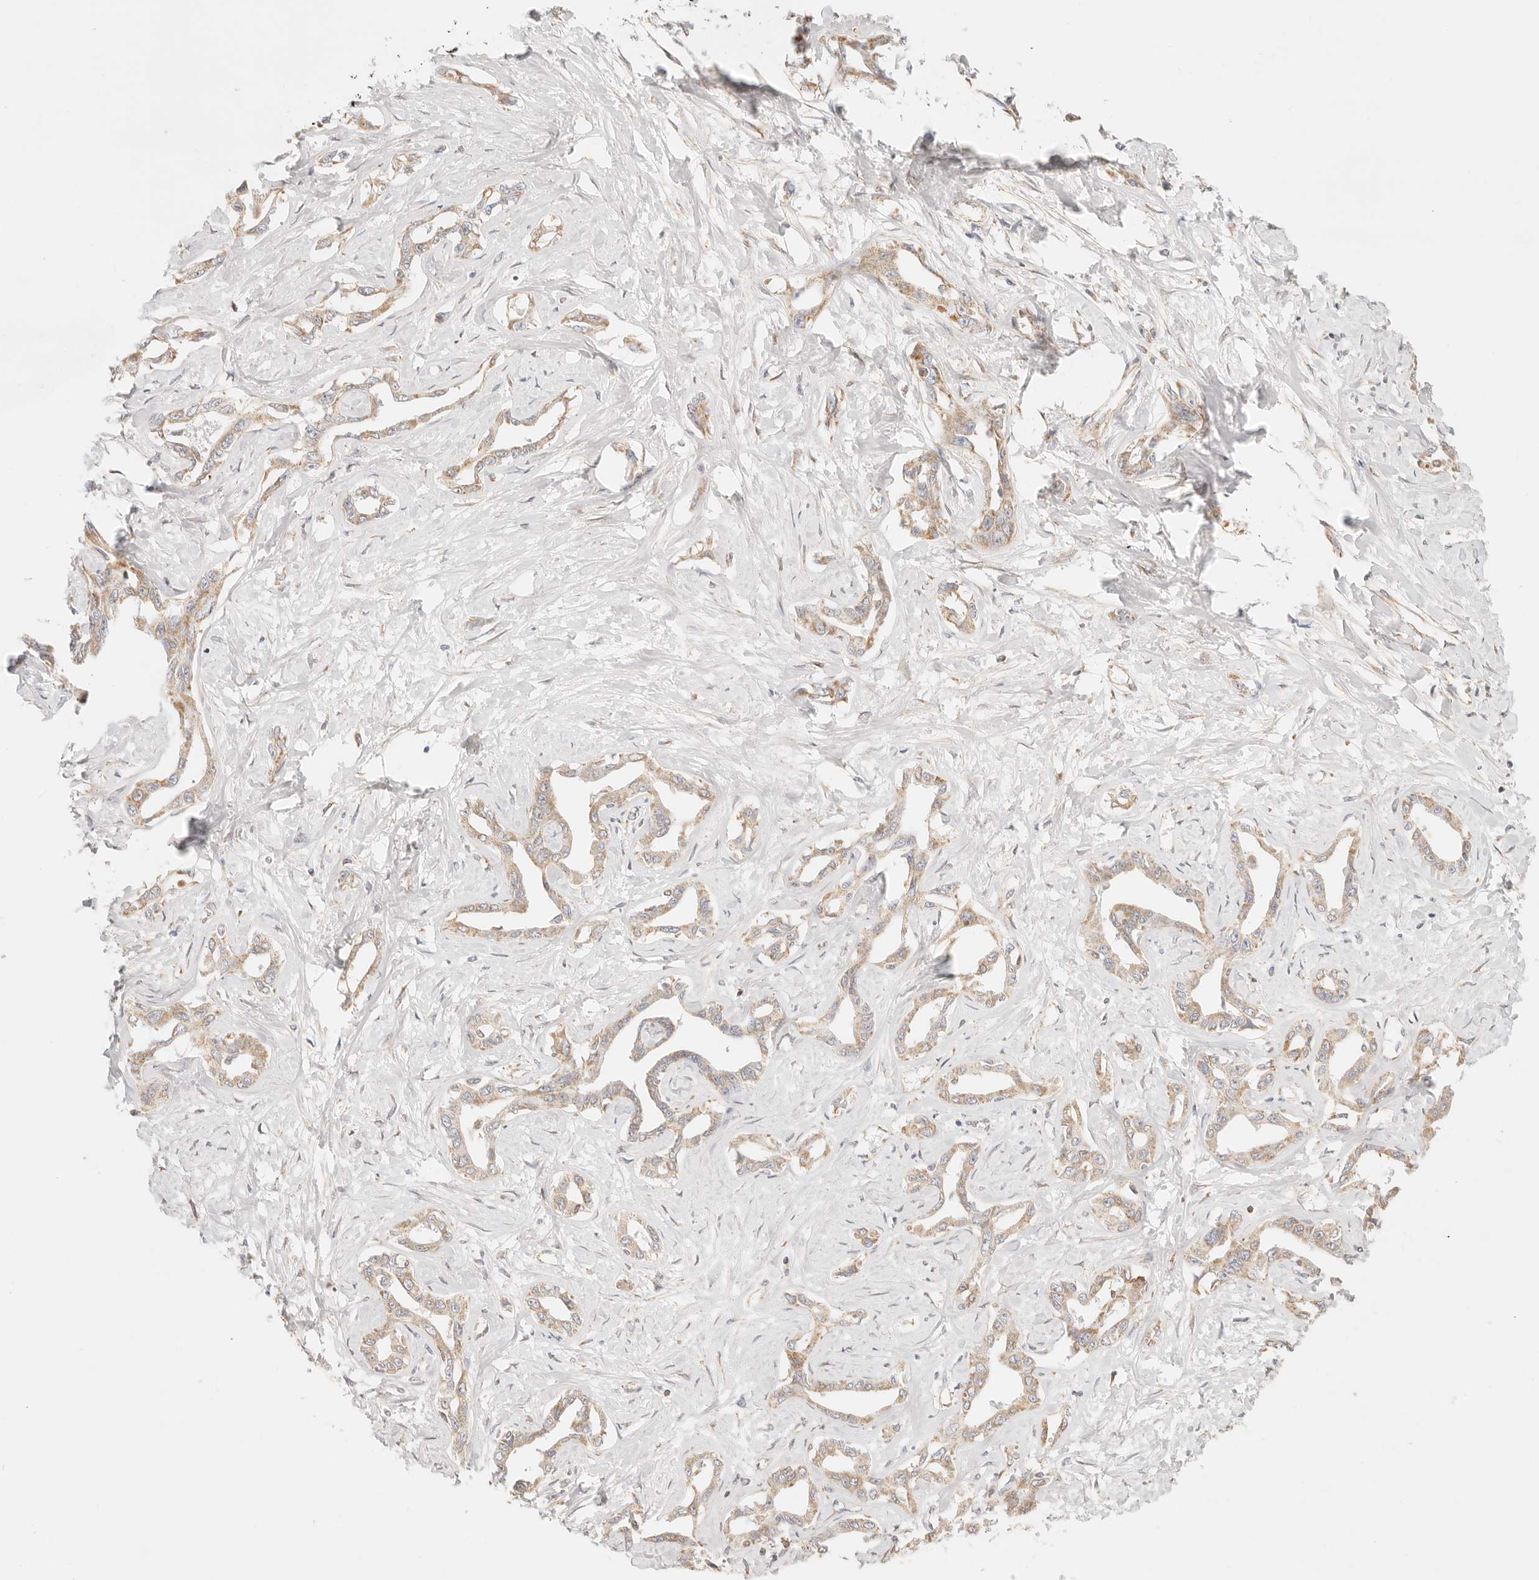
{"staining": {"intensity": "weak", "quantity": ">75%", "location": "cytoplasmic/membranous"}, "tissue": "liver cancer", "cell_type": "Tumor cells", "image_type": "cancer", "snomed": [{"axis": "morphology", "description": "Cholangiocarcinoma"}, {"axis": "topography", "description": "Liver"}], "caption": "High-magnification brightfield microscopy of liver cholangiocarcinoma stained with DAB (3,3'-diaminobenzidine) (brown) and counterstained with hematoxylin (blue). tumor cells exhibit weak cytoplasmic/membranous expression is identified in about>75% of cells. The protein is shown in brown color, while the nuclei are stained blue.", "gene": "ZC3H11A", "patient": {"sex": "male", "age": 59}}